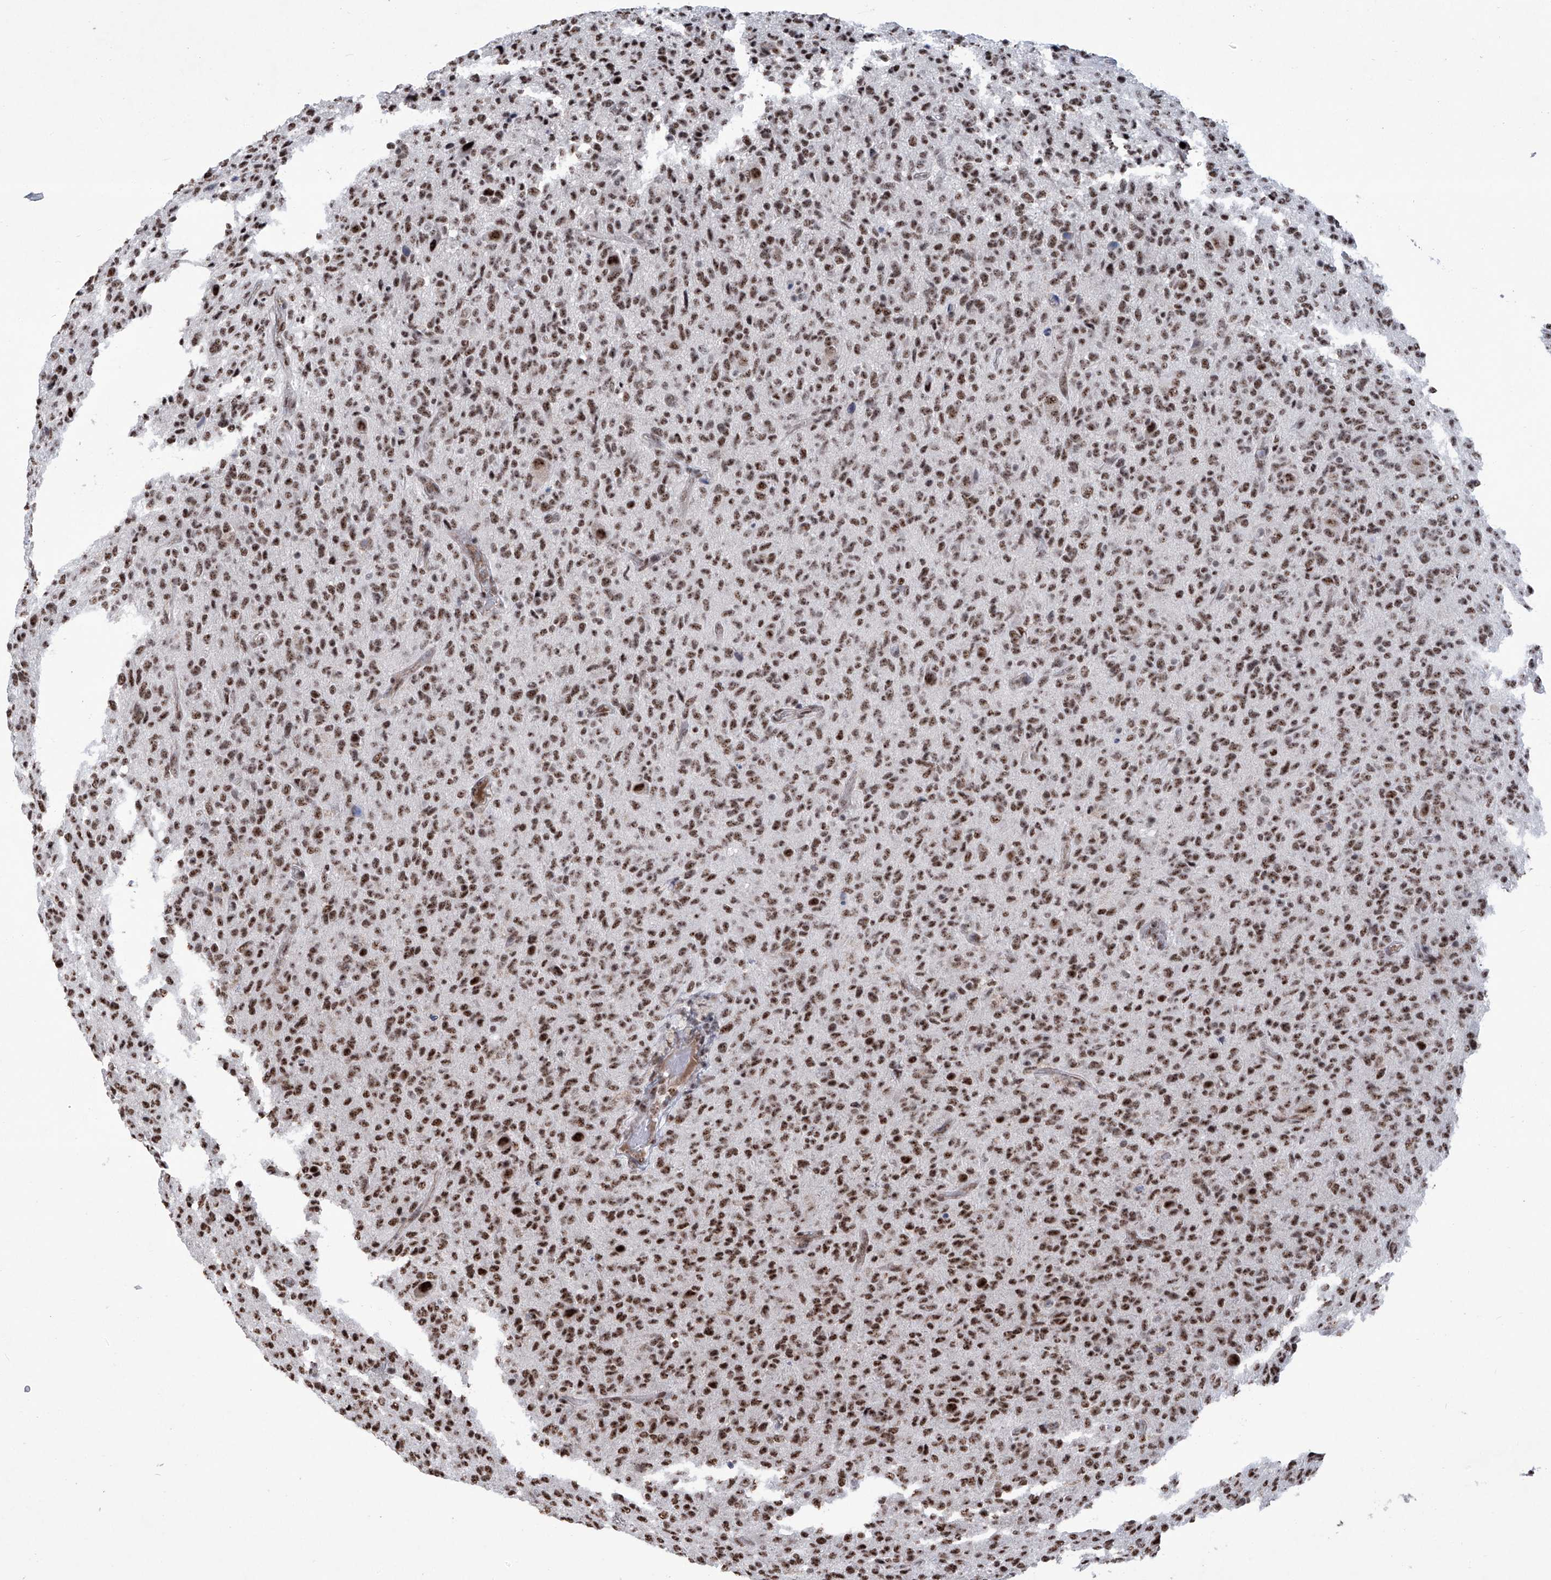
{"staining": {"intensity": "moderate", "quantity": ">75%", "location": "nuclear"}, "tissue": "glioma", "cell_type": "Tumor cells", "image_type": "cancer", "snomed": [{"axis": "morphology", "description": "Glioma, malignant, High grade"}, {"axis": "topography", "description": "Brain"}], "caption": "High-grade glioma (malignant) tissue reveals moderate nuclear expression in about >75% of tumor cells, visualized by immunohistochemistry. (Brightfield microscopy of DAB IHC at high magnification).", "gene": "FBXL4", "patient": {"sex": "female", "age": 57}}